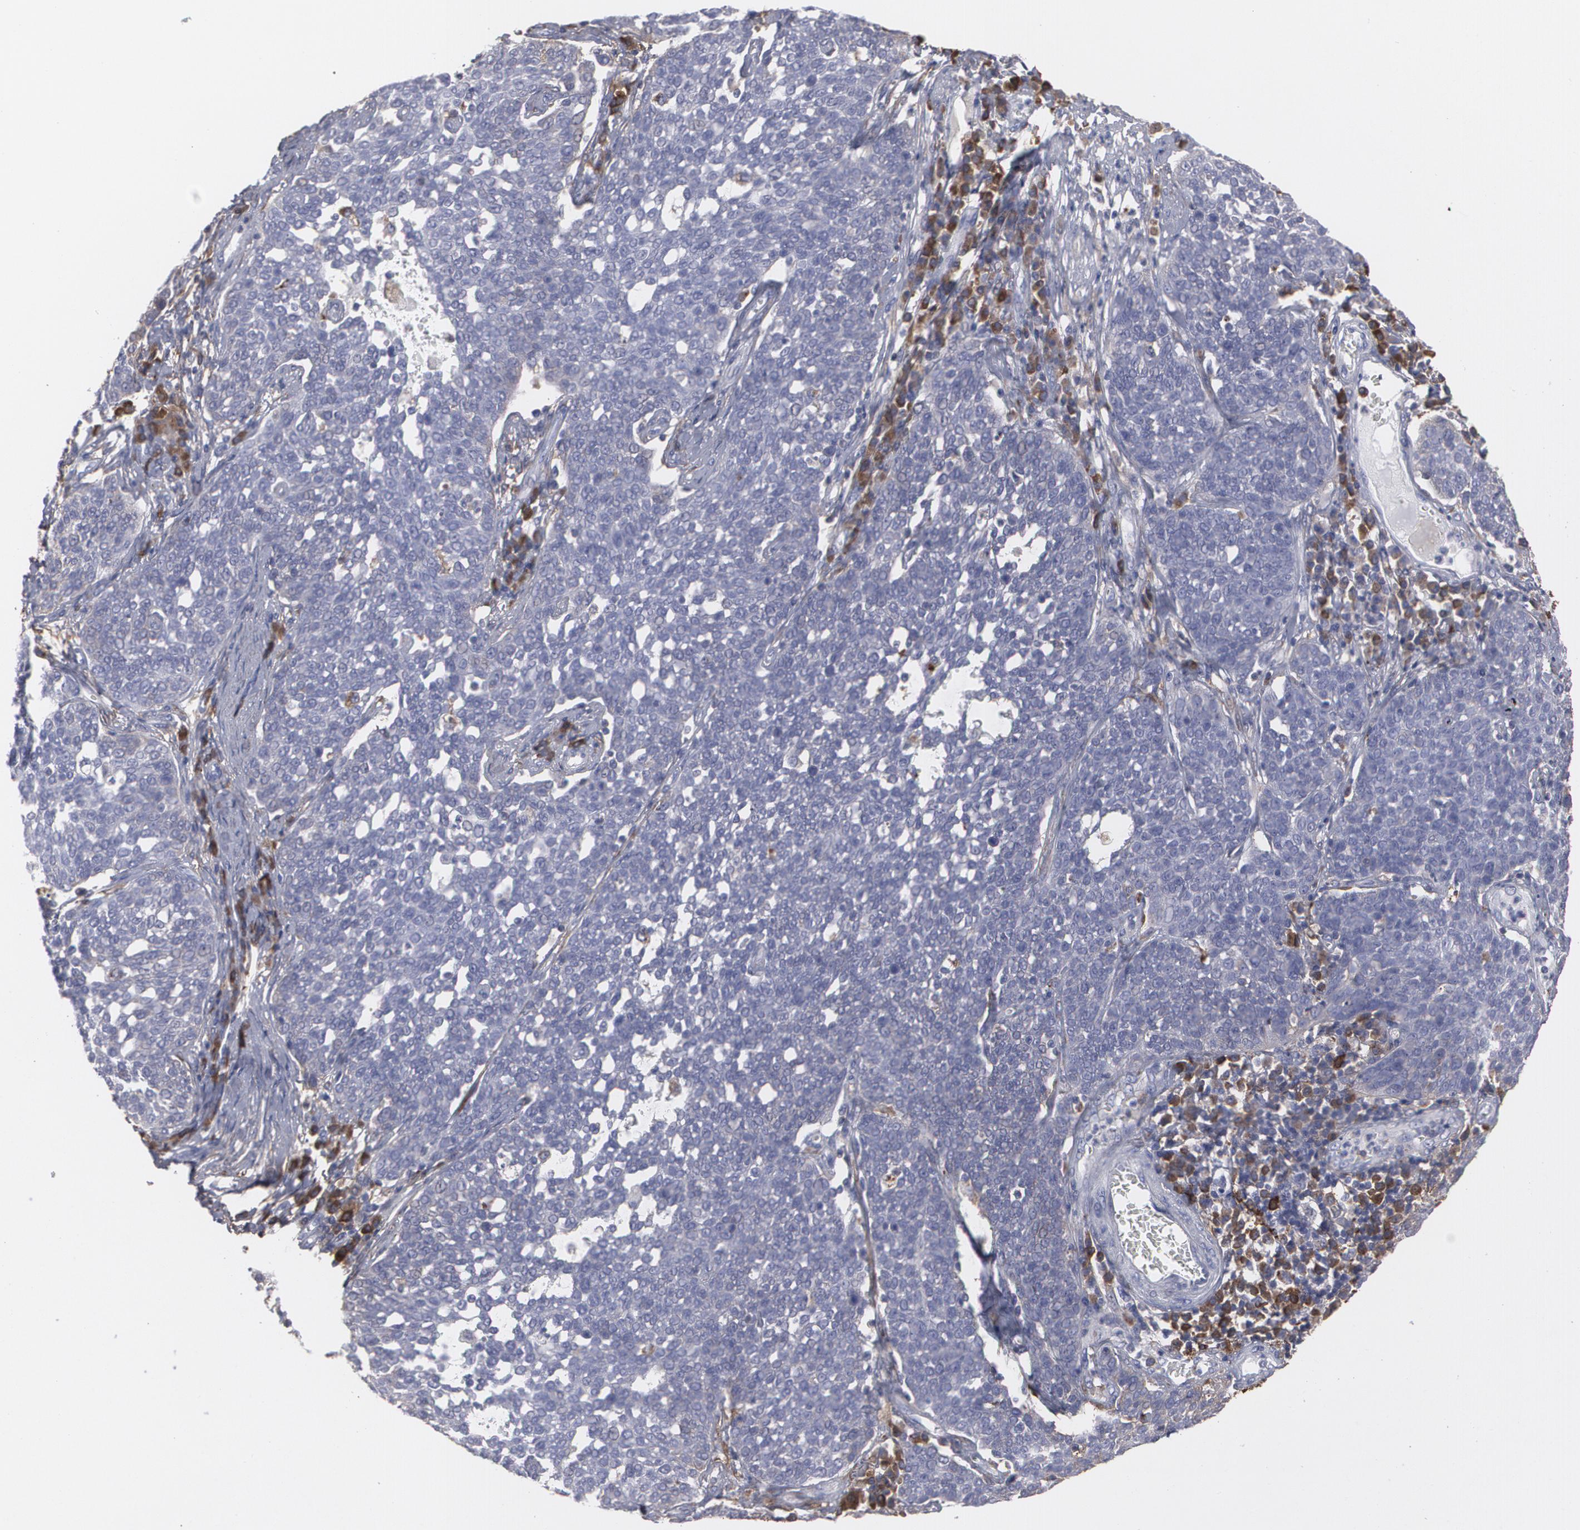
{"staining": {"intensity": "negative", "quantity": "none", "location": "none"}, "tissue": "cervical cancer", "cell_type": "Tumor cells", "image_type": "cancer", "snomed": [{"axis": "morphology", "description": "Squamous cell carcinoma, NOS"}, {"axis": "topography", "description": "Cervix"}], "caption": "Protein analysis of cervical cancer displays no significant expression in tumor cells.", "gene": "ODC1", "patient": {"sex": "female", "age": 34}}